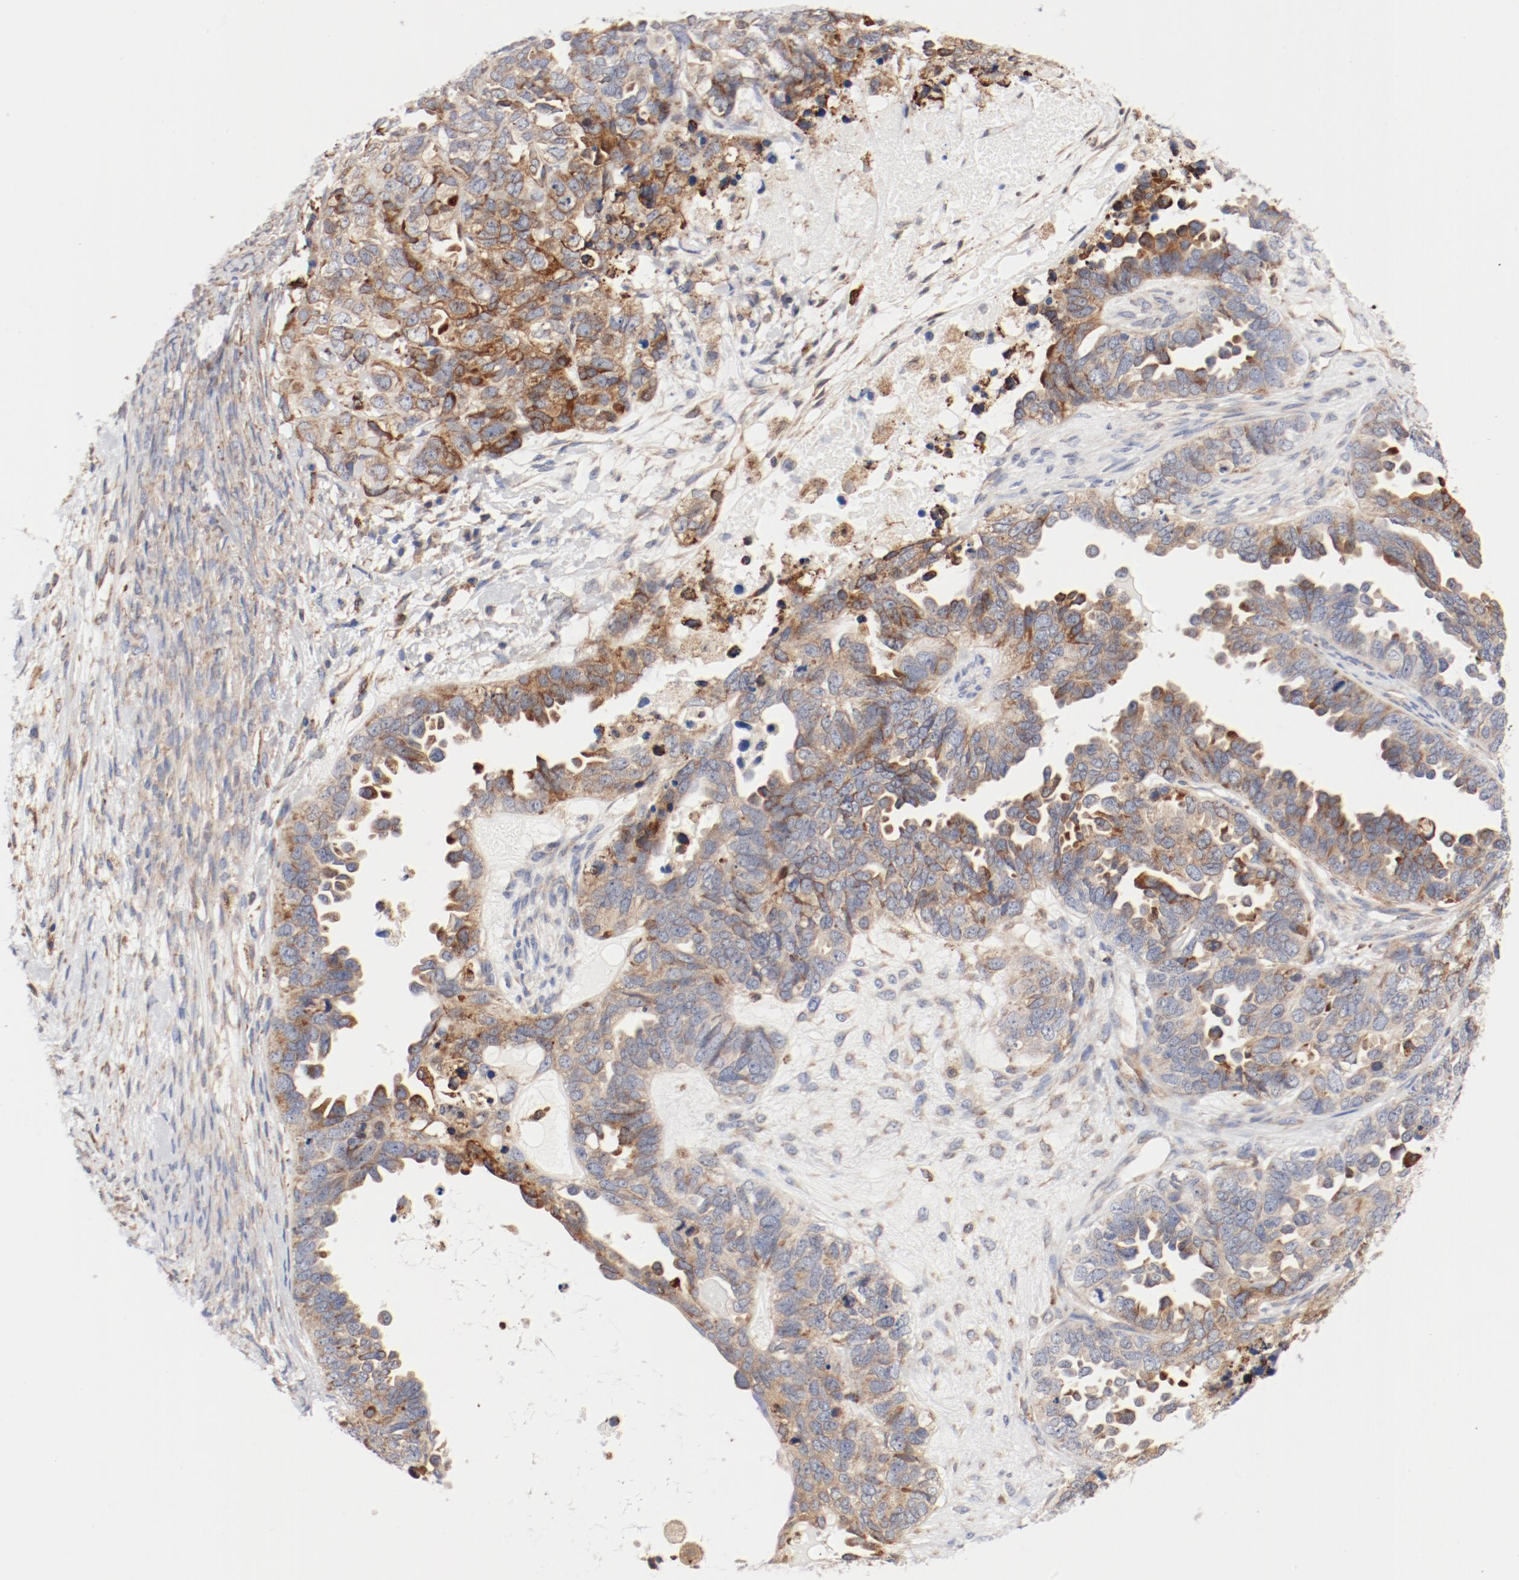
{"staining": {"intensity": "moderate", "quantity": ">75%", "location": "cytoplasmic/membranous"}, "tissue": "ovarian cancer", "cell_type": "Tumor cells", "image_type": "cancer", "snomed": [{"axis": "morphology", "description": "Cystadenocarcinoma, serous, NOS"}, {"axis": "topography", "description": "Ovary"}], "caption": "A brown stain highlights moderate cytoplasmic/membranous positivity of a protein in ovarian serous cystadenocarcinoma tumor cells.", "gene": "PDPK1", "patient": {"sex": "female", "age": 82}}